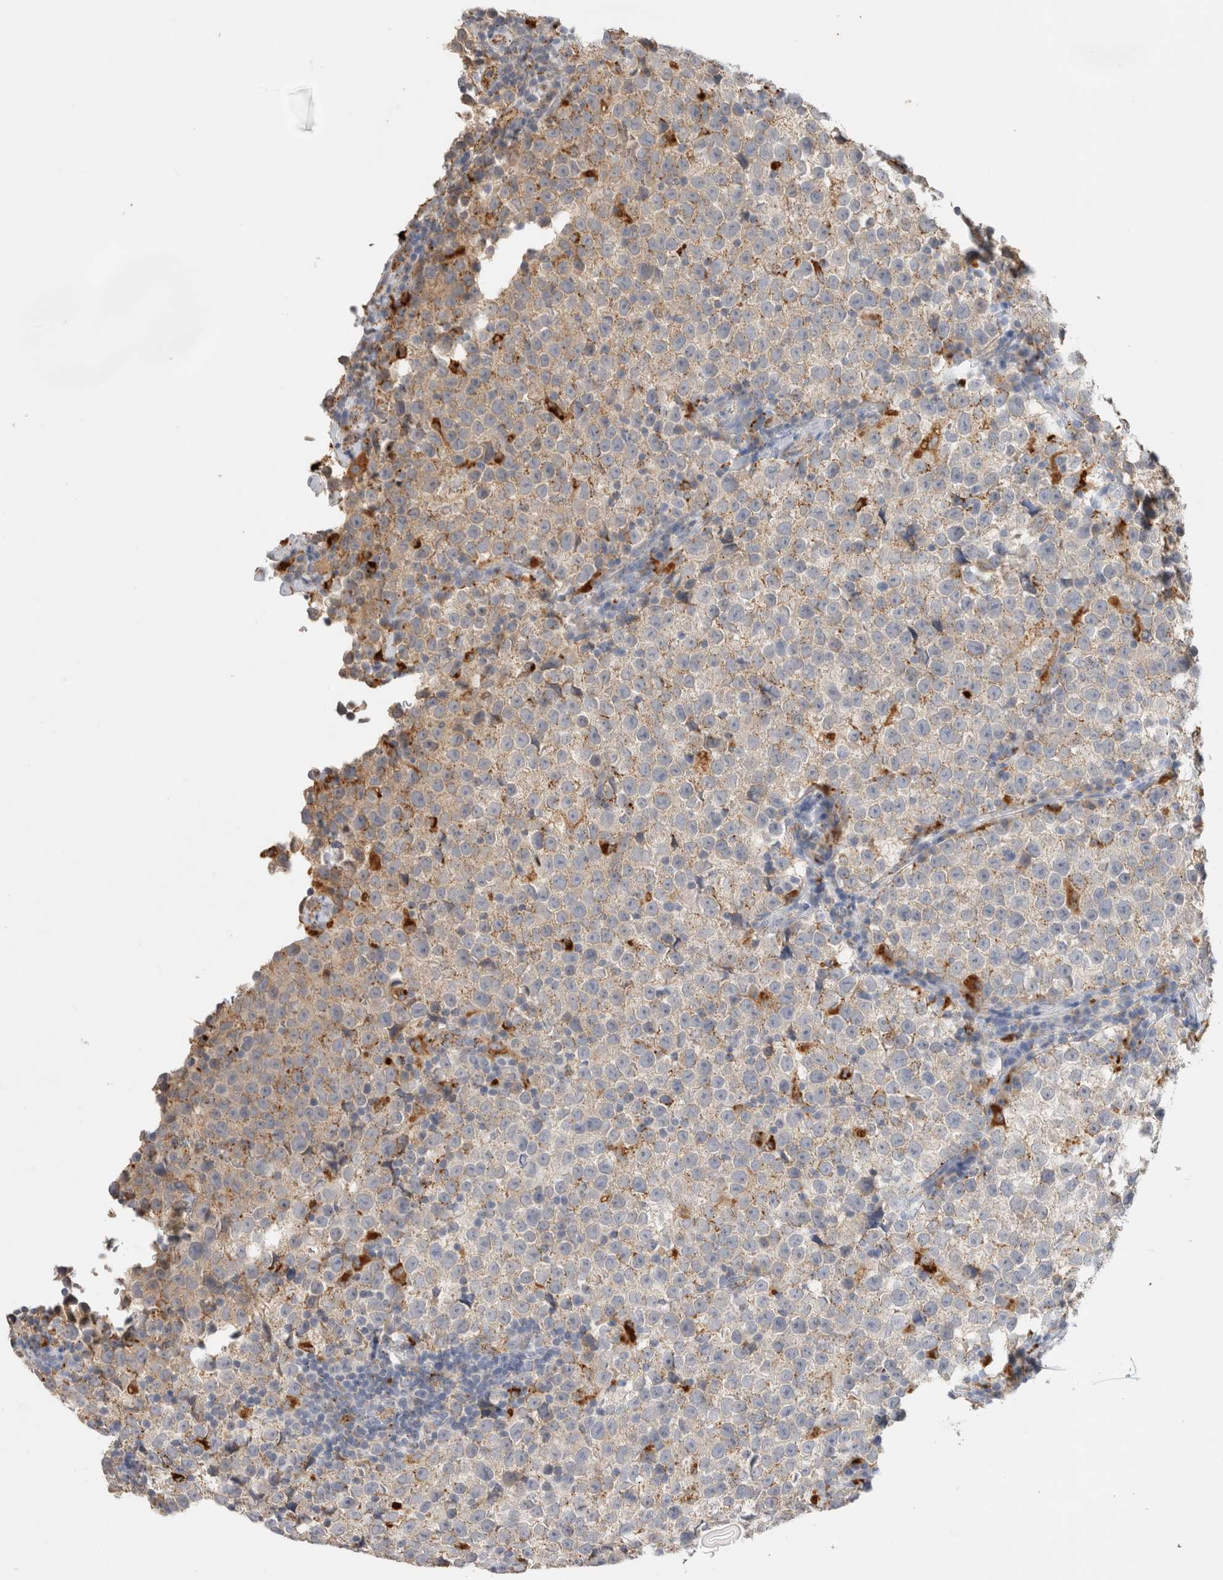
{"staining": {"intensity": "moderate", "quantity": "<25%", "location": "cytoplasmic/membranous"}, "tissue": "testis cancer", "cell_type": "Tumor cells", "image_type": "cancer", "snomed": [{"axis": "morphology", "description": "Normal tissue, NOS"}, {"axis": "morphology", "description": "Seminoma, NOS"}, {"axis": "topography", "description": "Testis"}], "caption": "Protein staining of testis cancer (seminoma) tissue shows moderate cytoplasmic/membranous positivity in approximately <25% of tumor cells. The protein of interest is shown in brown color, while the nuclei are stained blue.", "gene": "GNS", "patient": {"sex": "male", "age": 43}}